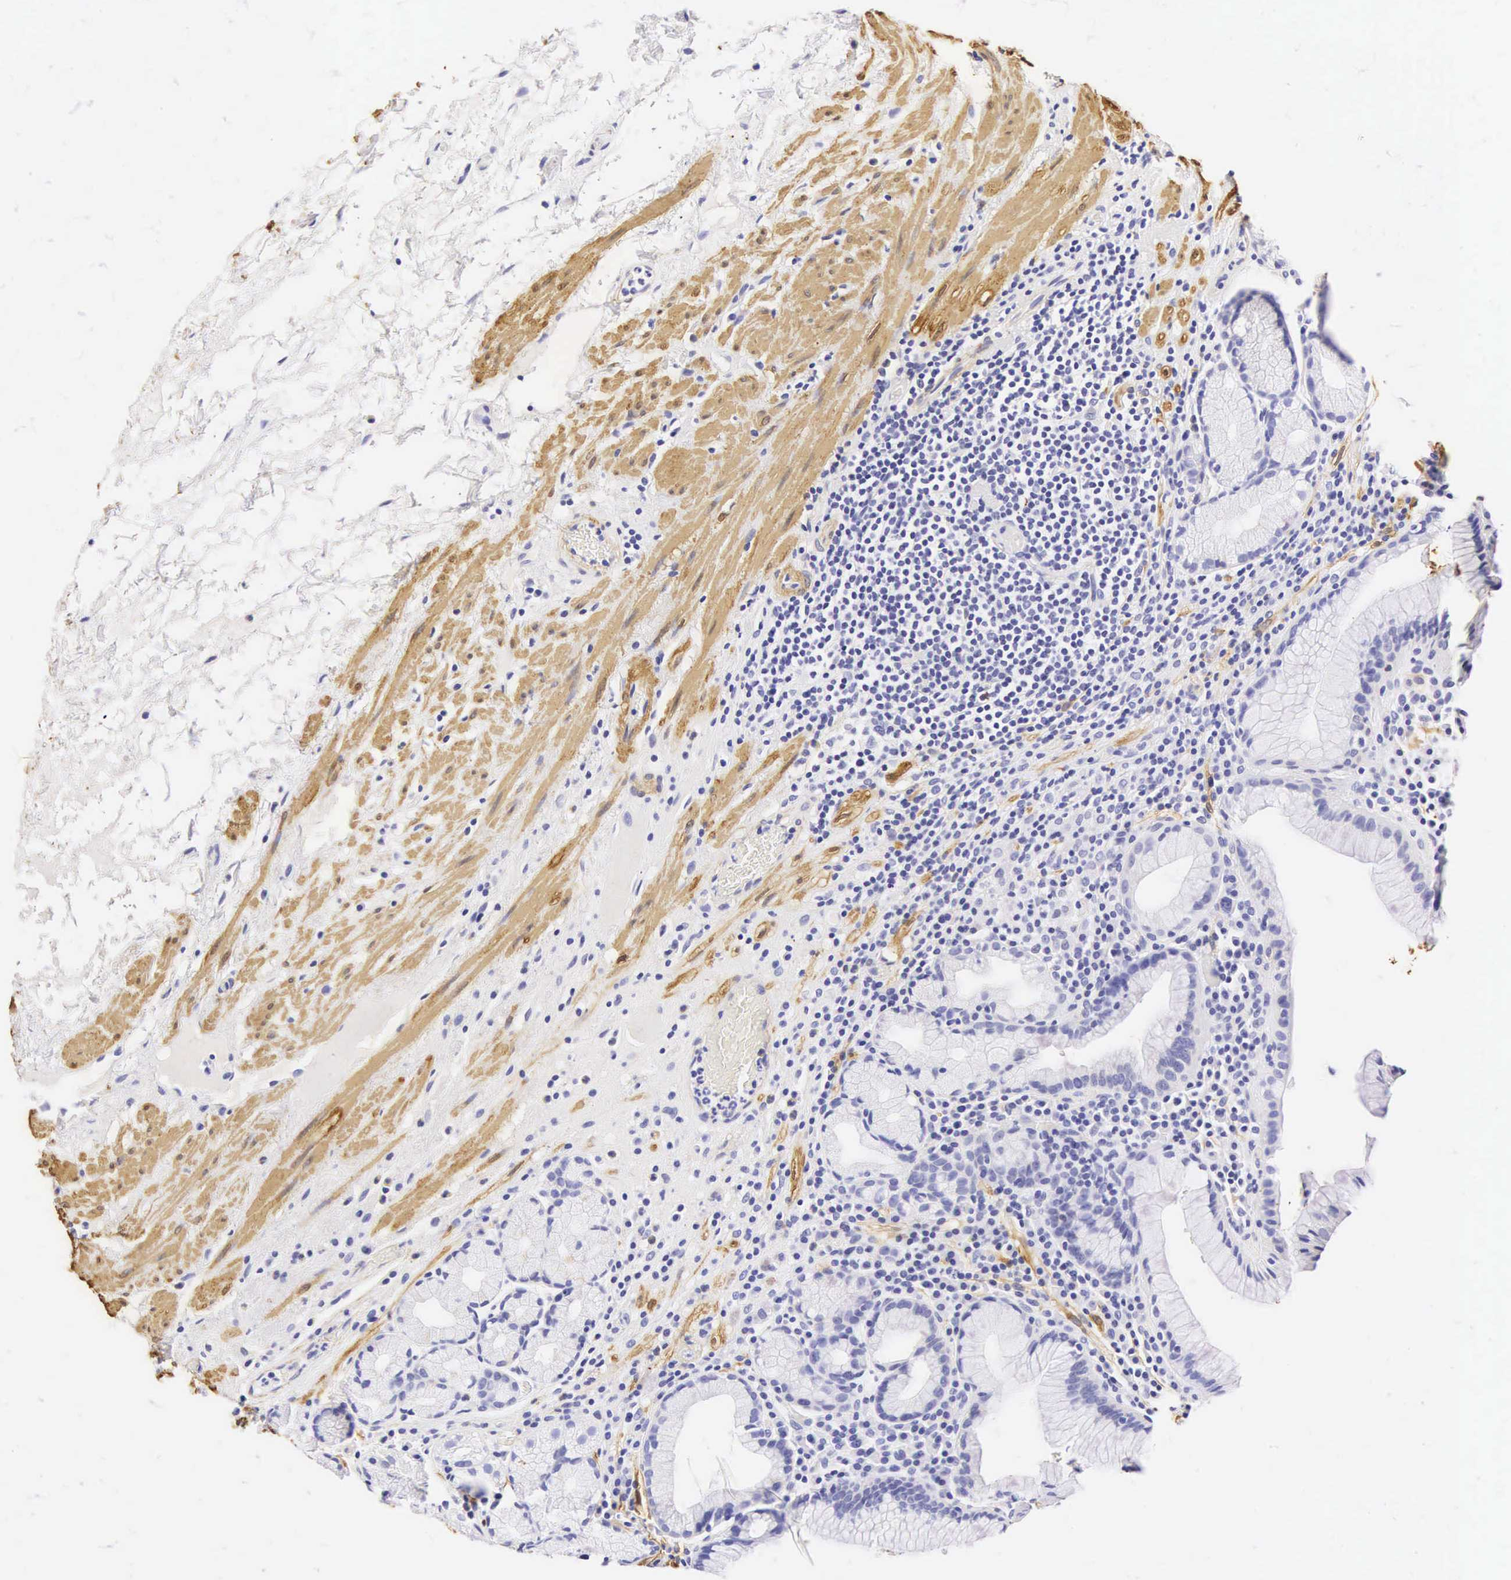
{"staining": {"intensity": "negative", "quantity": "none", "location": "none"}, "tissue": "stomach", "cell_type": "Glandular cells", "image_type": "normal", "snomed": [{"axis": "morphology", "description": "Normal tissue, NOS"}, {"axis": "topography", "description": "Stomach, lower"}, {"axis": "topography", "description": "Duodenum"}], "caption": "Immunohistochemical staining of unremarkable human stomach exhibits no significant positivity in glandular cells.", "gene": "CNN1", "patient": {"sex": "male", "age": 84}}